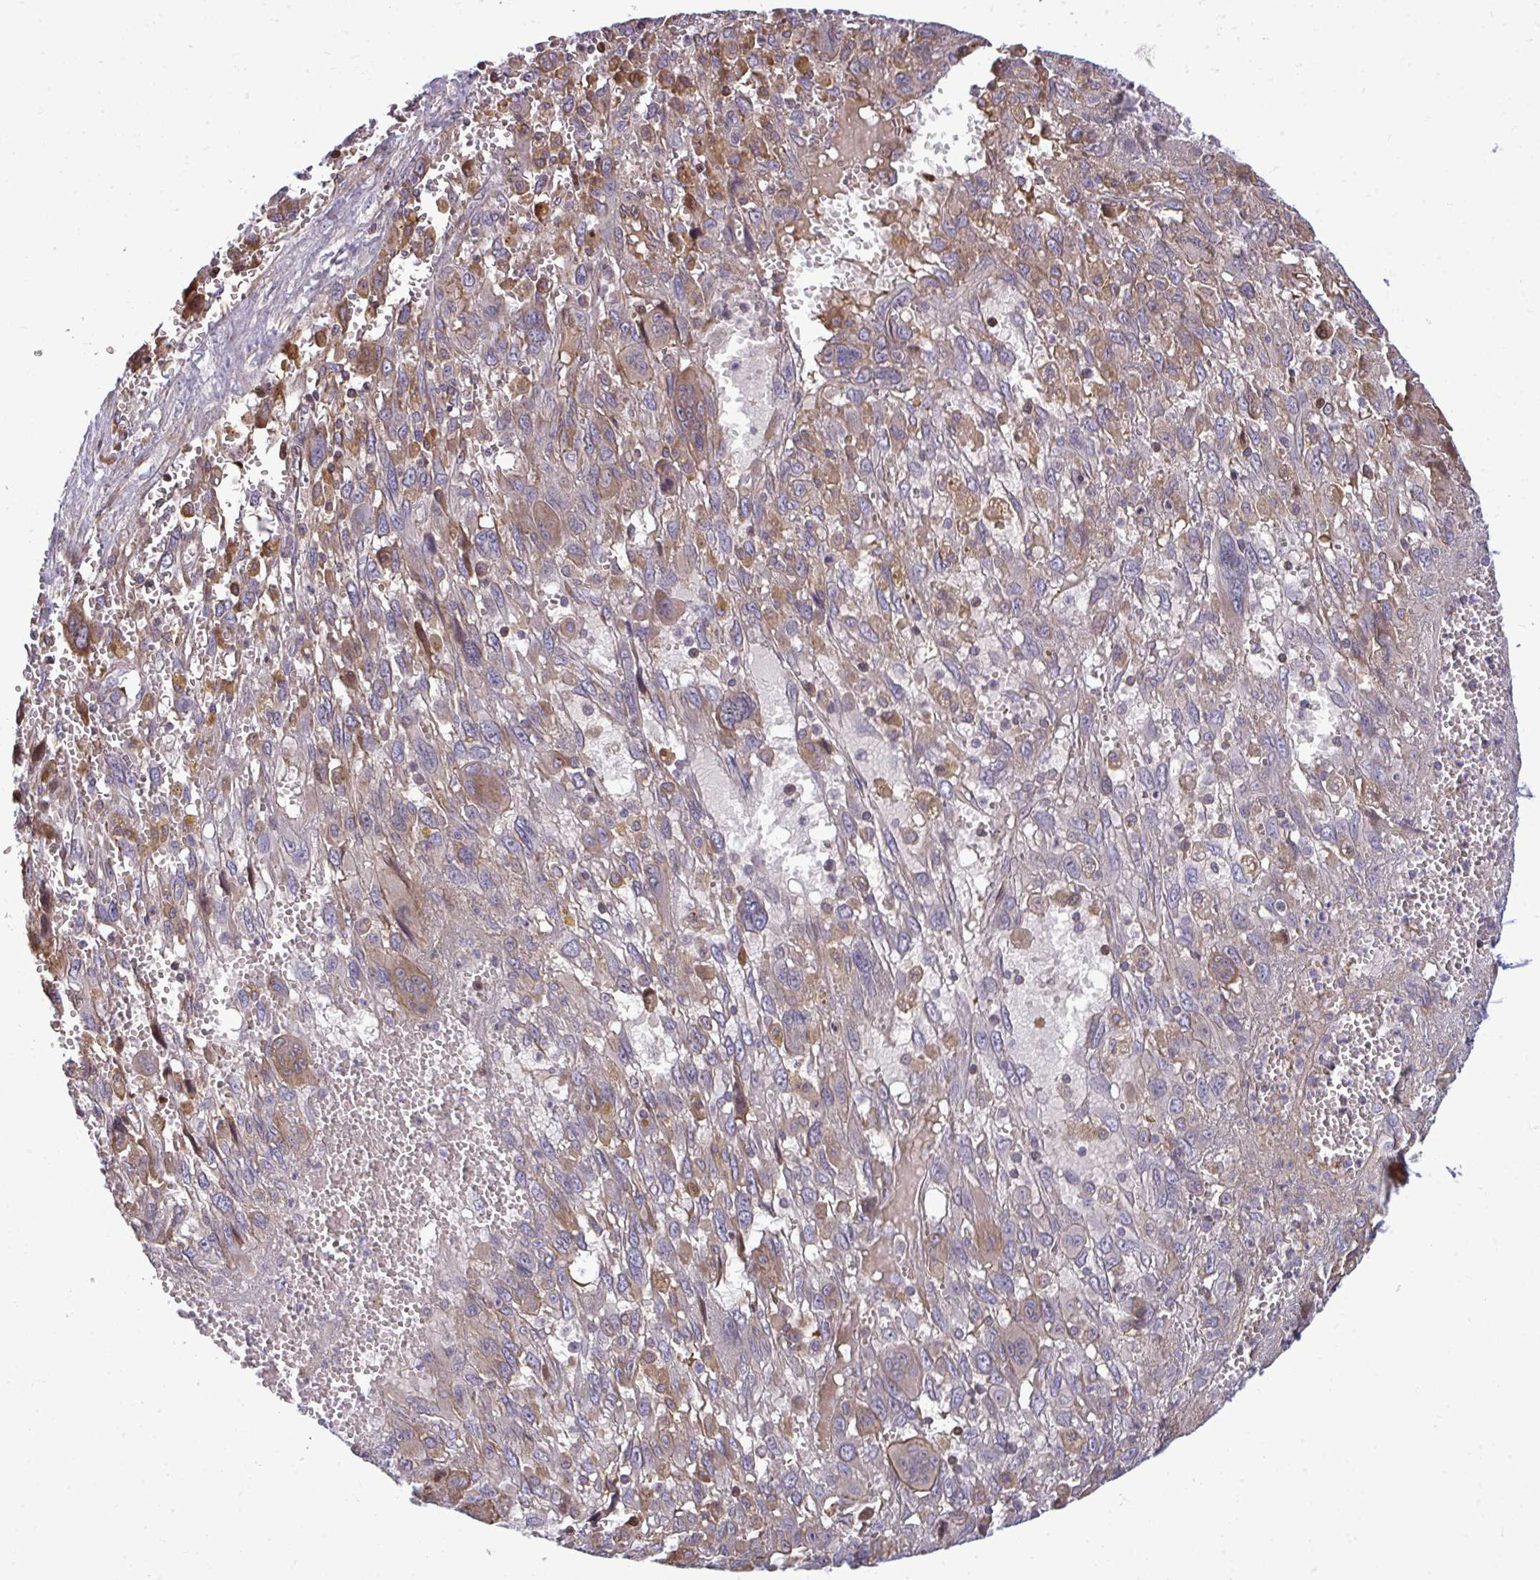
{"staining": {"intensity": "moderate", "quantity": "<25%", "location": "cytoplasmic/membranous"}, "tissue": "pancreatic cancer", "cell_type": "Tumor cells", "image_type": "cancer", "snomed": [{"axis": "morphology", "description": "Adenocarcinoma, NOS"}, {"axis": "topography", "description": "Pancreas"}], "caption": "Adenocarcinoma (pancreatic) stained for a protein reveals moderate cytoplasmic/membranous positivity in tumor cells.", "gene": "ZSCAN9", "patient": {"sex": "female", "age": 47}}